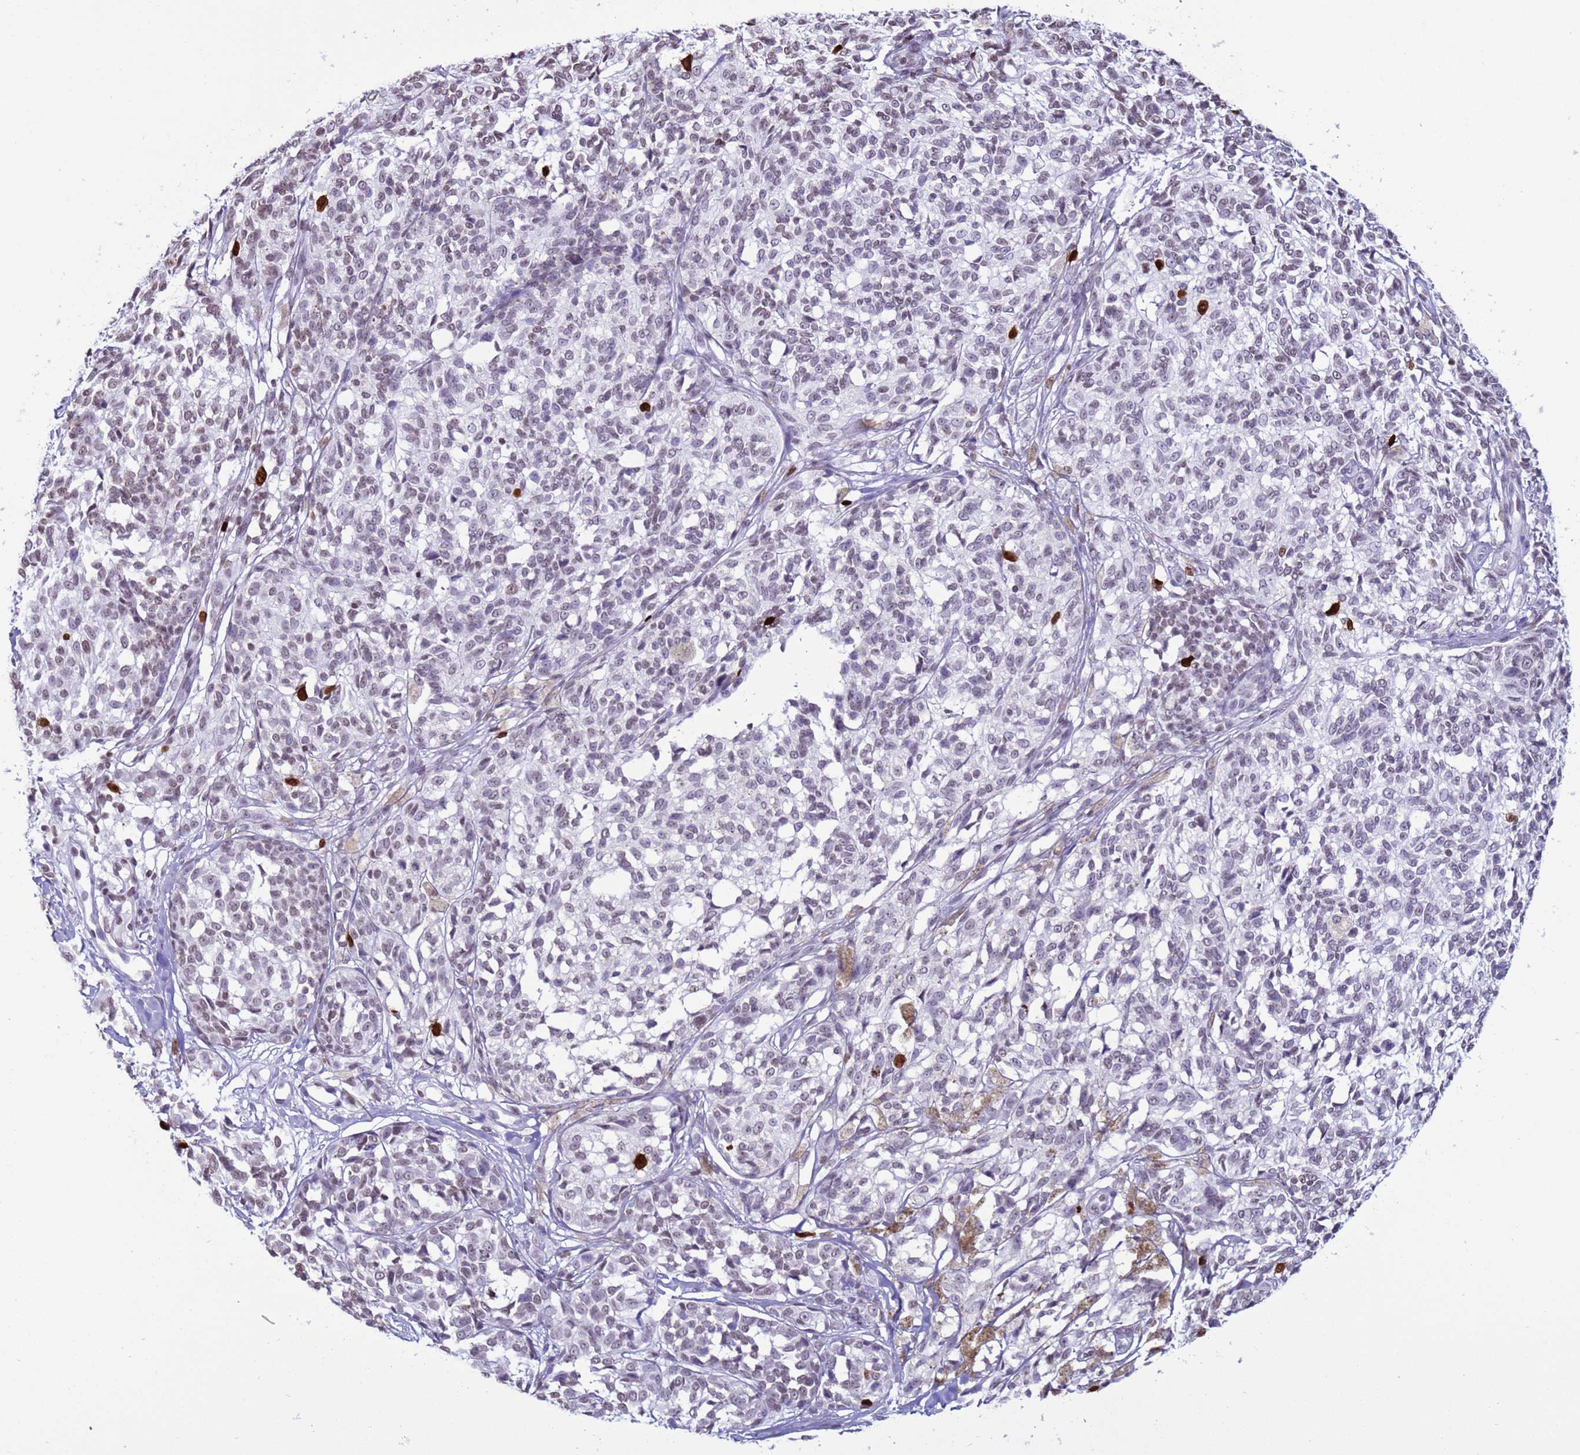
{"staining": {"intensity": "strong", "quantity": "<25%", "location": "nuclear"}, "tissue": "melanoma", "cell_type": "Tumor cells", "image_type": "cancer", "snomed": [{"axis": "morphology", "description": "Malignant melanoma, NOS"}, {"axis": "topography", "description": "Skin of upper extremity"}], "caption": "Protein staining by immunohistochemistry (IHC) shows strong nuclear expression in about <25% of tumor cells in melanoma.", "gene": "H4C8", "patient": {"sex": "male", "age": 40}}